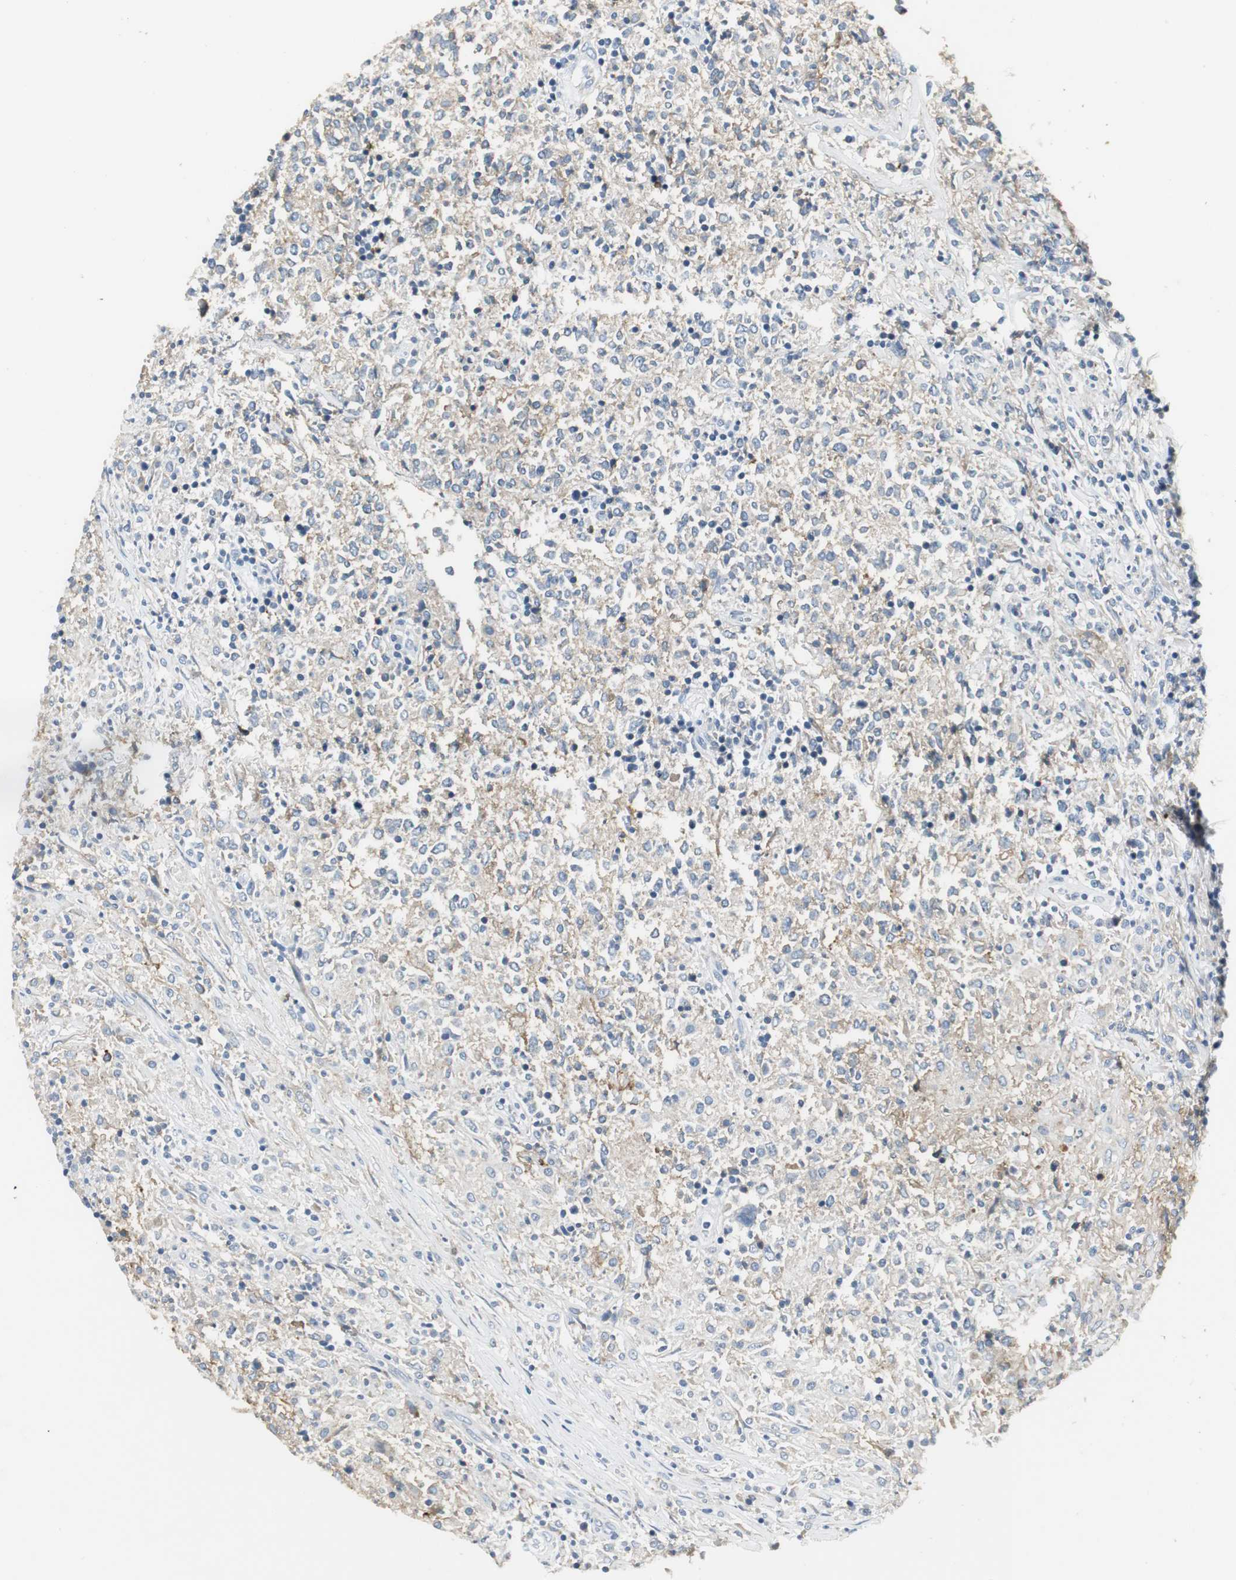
{"staining": {"intensity": "moderate", "quantity": ">75%", "location": "cytoplasmic/membranous"}, "tissue": "lymphoma", "cell_type": "Tumor cells", "image_type": "cancer", "snomed": [{"axis": "morphology", "description": "Malignant lymphoma, non-Hodgkin's type, High grade"}, {"axis": "topography", "description": "Lymph node"}], "caption": "This micrograph exhibits immunohistochemistry (IHC) staining of human lymphoma, with medium moderate cytoplasmic/membranous staining in about >75% of tumor cells.", "gene": "SLC2A5", "patient": {"sex": "female", "age": 84}}